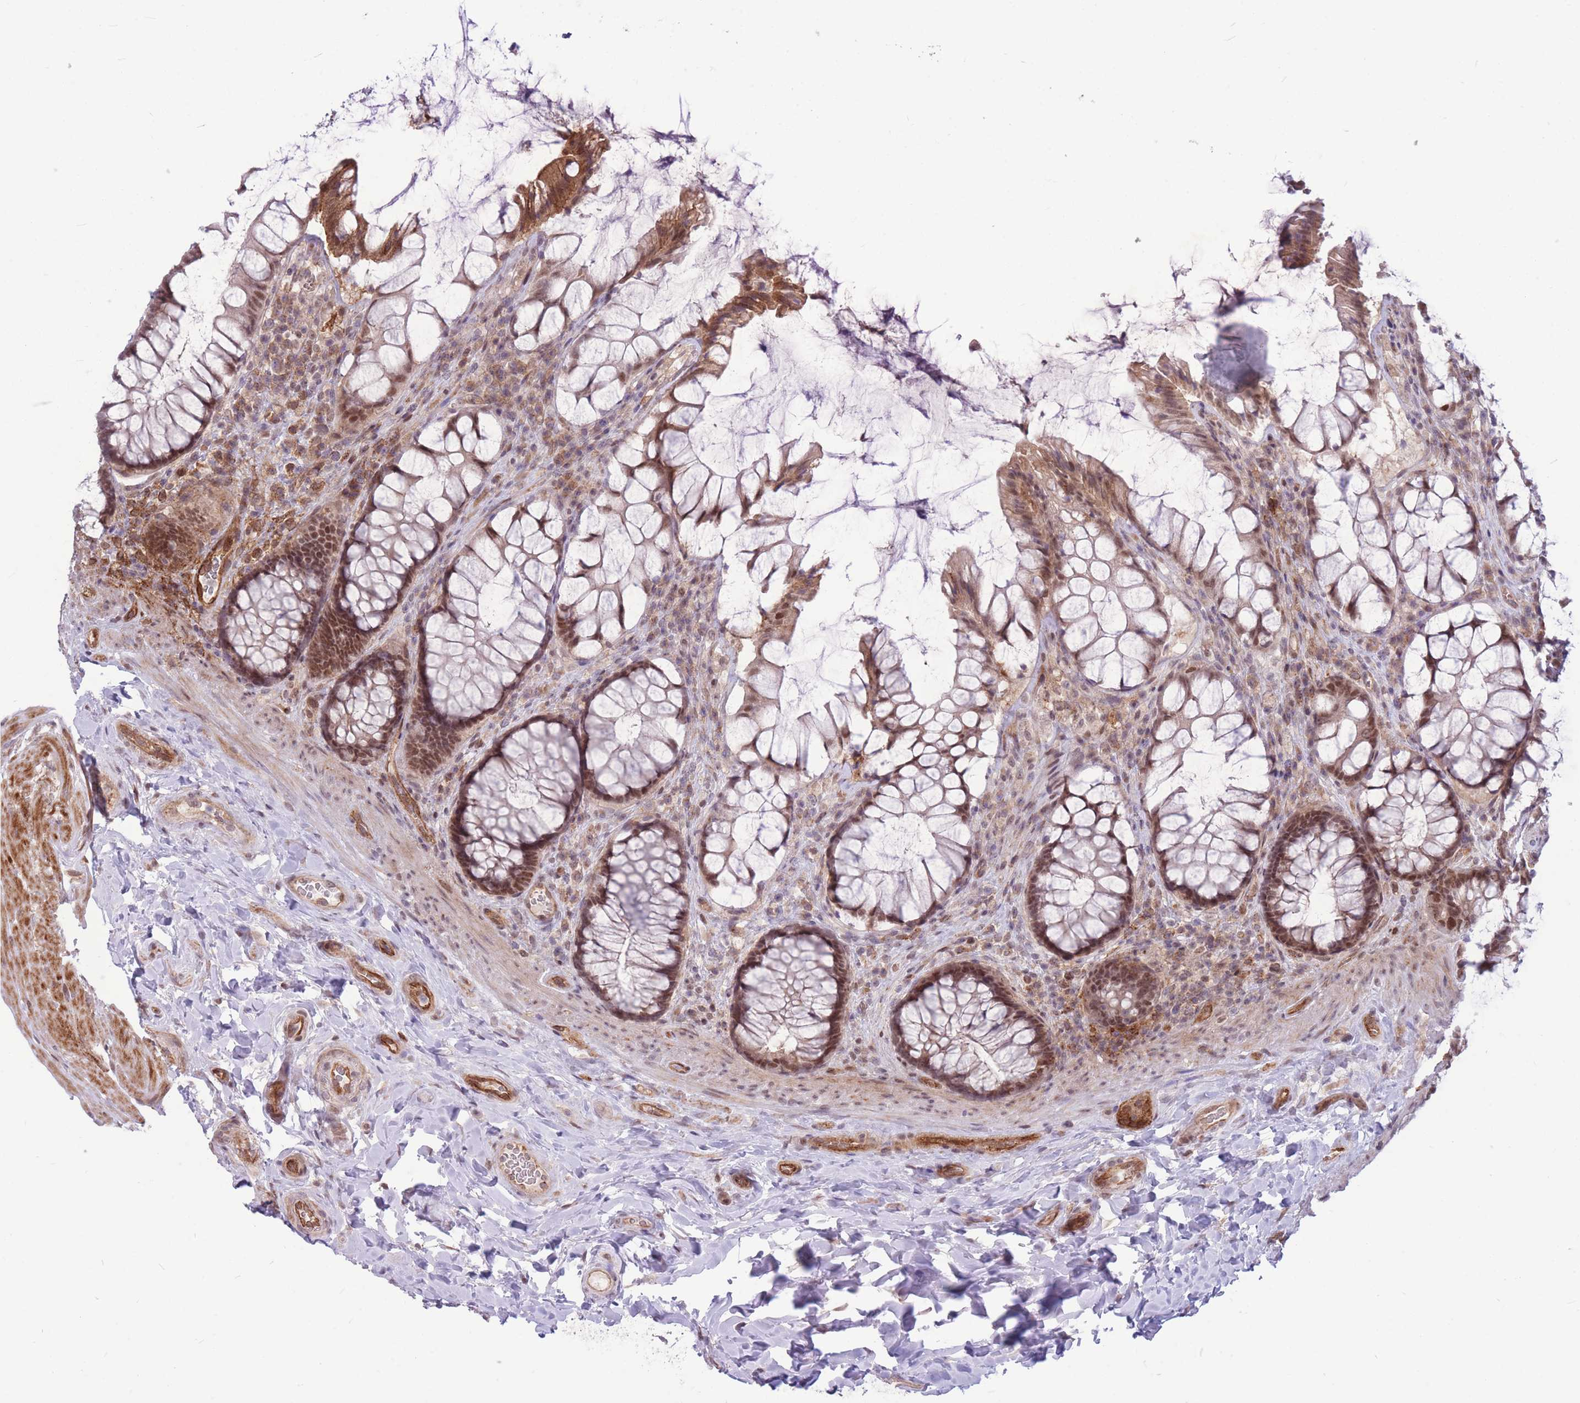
{"staining": {"intensity": "moderate", "quantity": ">75%", "location": "cytoplasmic/membranous,nuclear"}, "tissue": "rectum", "cell_type": "Glandular cells", "image_type": "normal", "snomed": [{"axis": "morphology", "description": "Normal tissue, NOS"}, {"axis": "topography", "description": "Rectum"}], "caption": "This image demonstrates unremarkable rectum stained with IHC to label a protein in brown. The cytoplasmic/membranous,nuclear of glandular cells show moderate positivity for the protein. Nuclei are counter-stained blue.", "gene": "TCF20", "patient": {"sex": "female", "age": 58}}